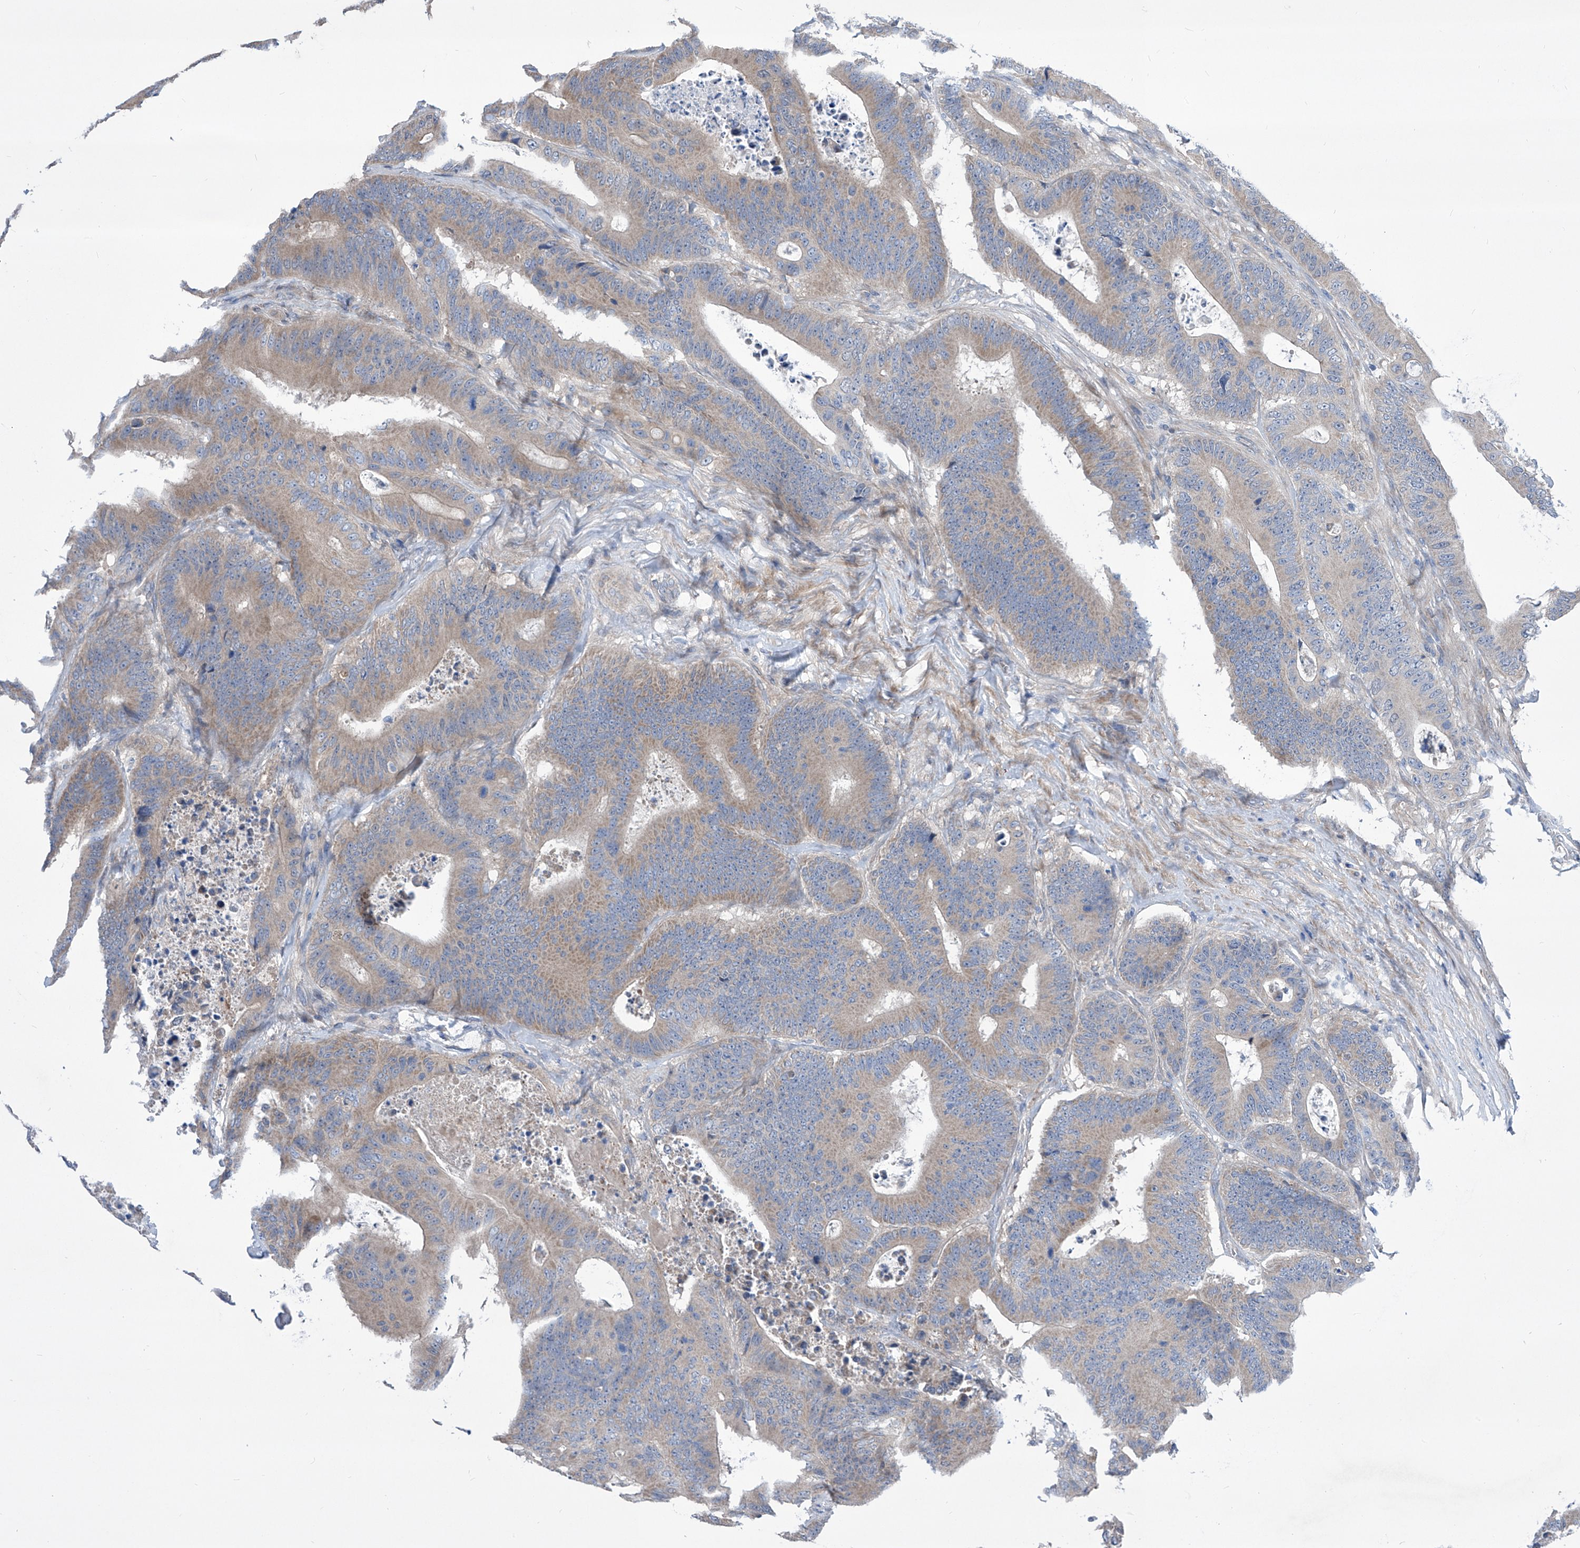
{"staining": {"intensity": "weak", "quantity": "25%-75%", "location": "cytoplasmic/membranous"}, "tissue": "colorectal cancer", "cell_type": "Tumor cells", "image_type": "cancer", "snomed": [{"axis": "morphology", "description": "Adenocarcinoma, NOS"}, {"axis": "topography", "description": "Colon"}], "caption": "Colorectal adenocarcinoma stained with IHC shows weak cytoplasmic/membranous expression in about 25%-75% of tumor cells. Using DAB (3,3'-diaminobenzidine) (brown) and hematoxylin (blue) stains, captured at high magnification using brightfield microscopy.", "gene": "SRBD1", "patient": {"sex": "male", "age": 83}}